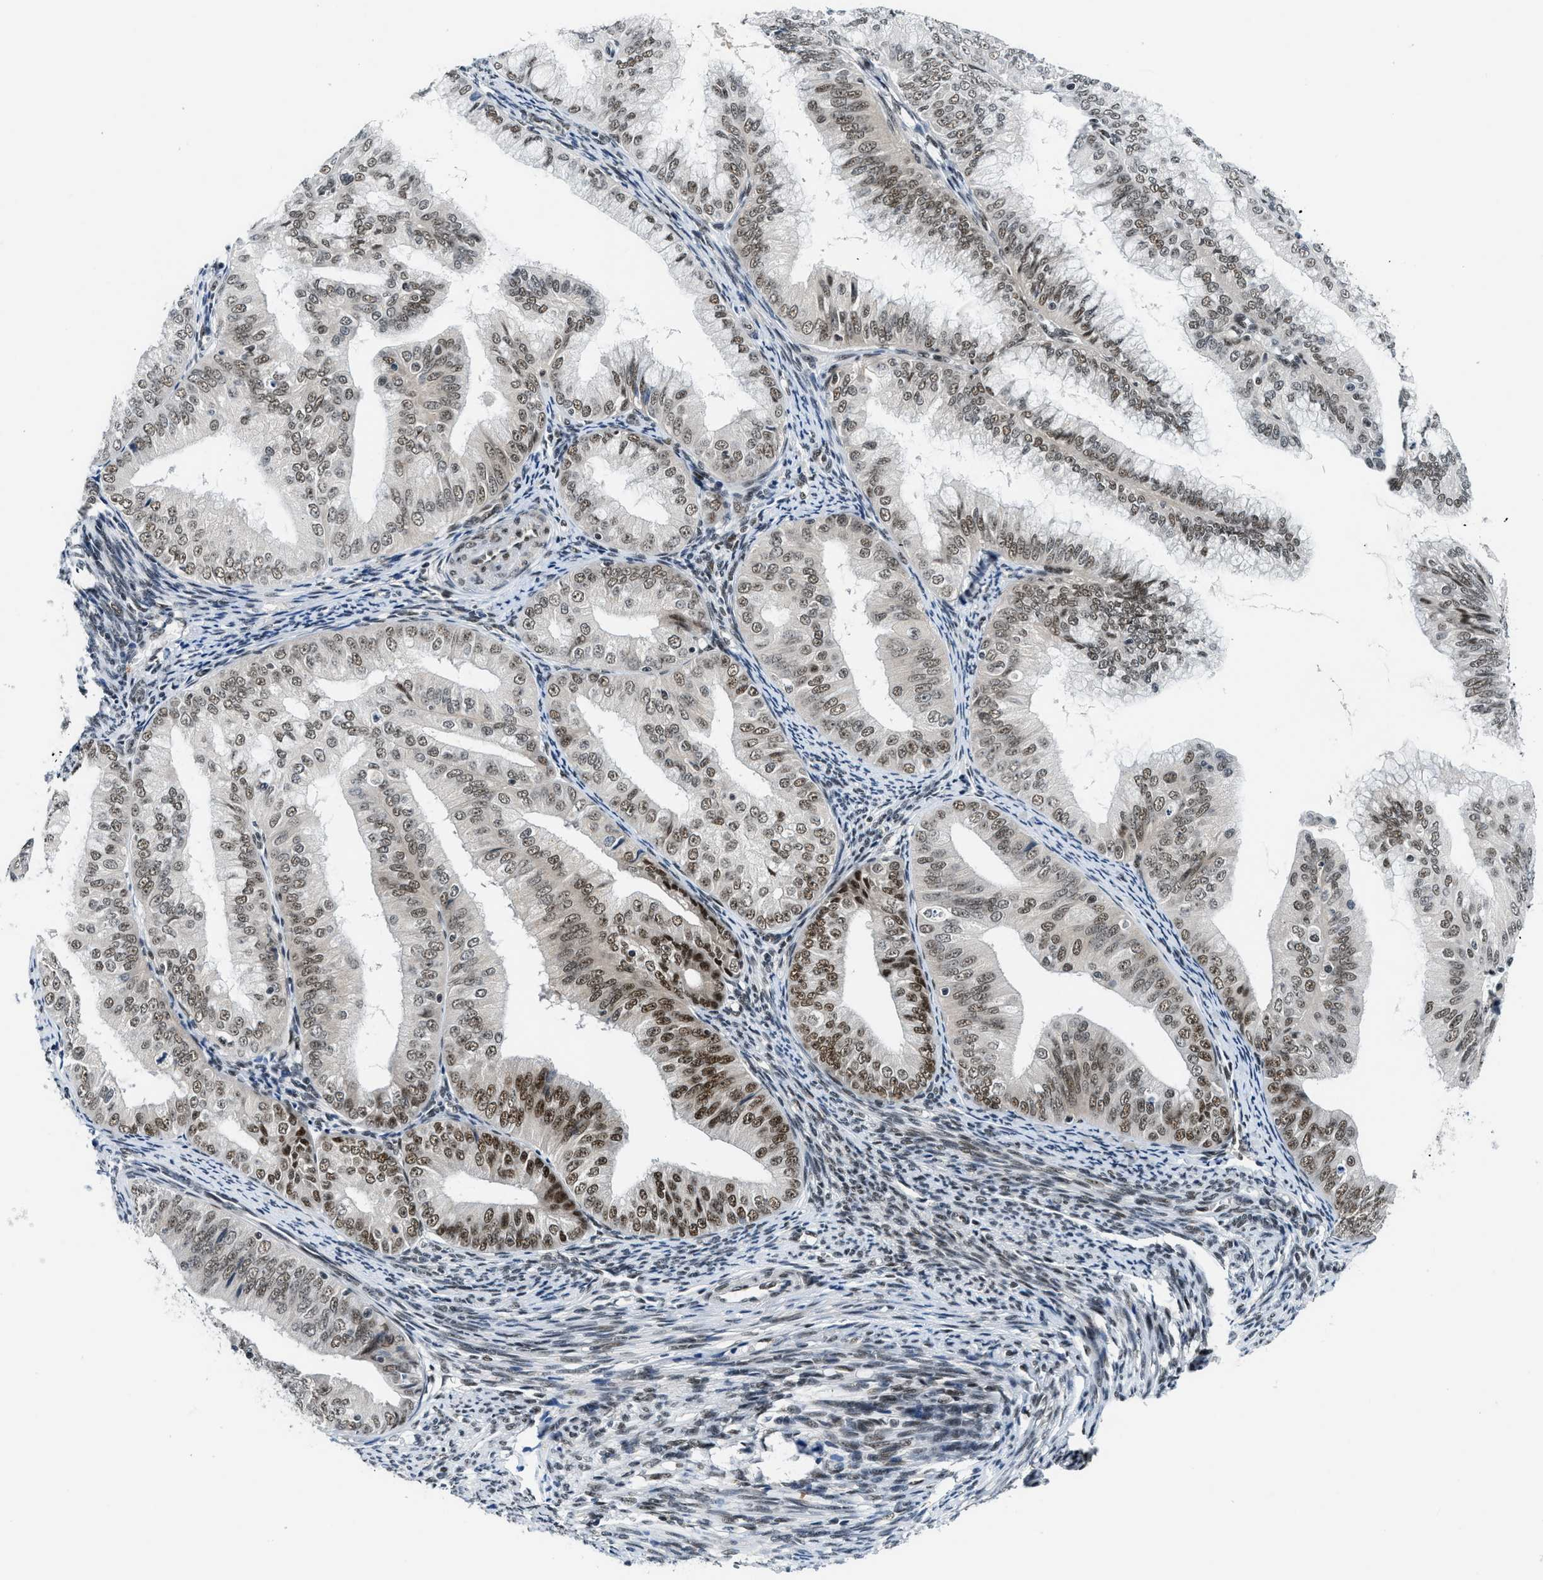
{"staining": {"intensity": "moderate", "quantity": ">75%", "location": "nuclear"}, "tissue": "endometrial cancer", "cell_type": "Tumor cells", "image_type": "cancer", "snomed": [{"axis": "morphology", "description": "Adenocarcinoma, NOS"}, {"axis": "topography", "description": "Endometrium"}], "caption": "Tumor cells exhibit medium levels of moderate nuclear positivity in approximately >75% of cells in human endometrial cancer. Nuclei are stained in blue.", "gene": "NCOA1", "patient": {"sex": "female", "age": 63}}